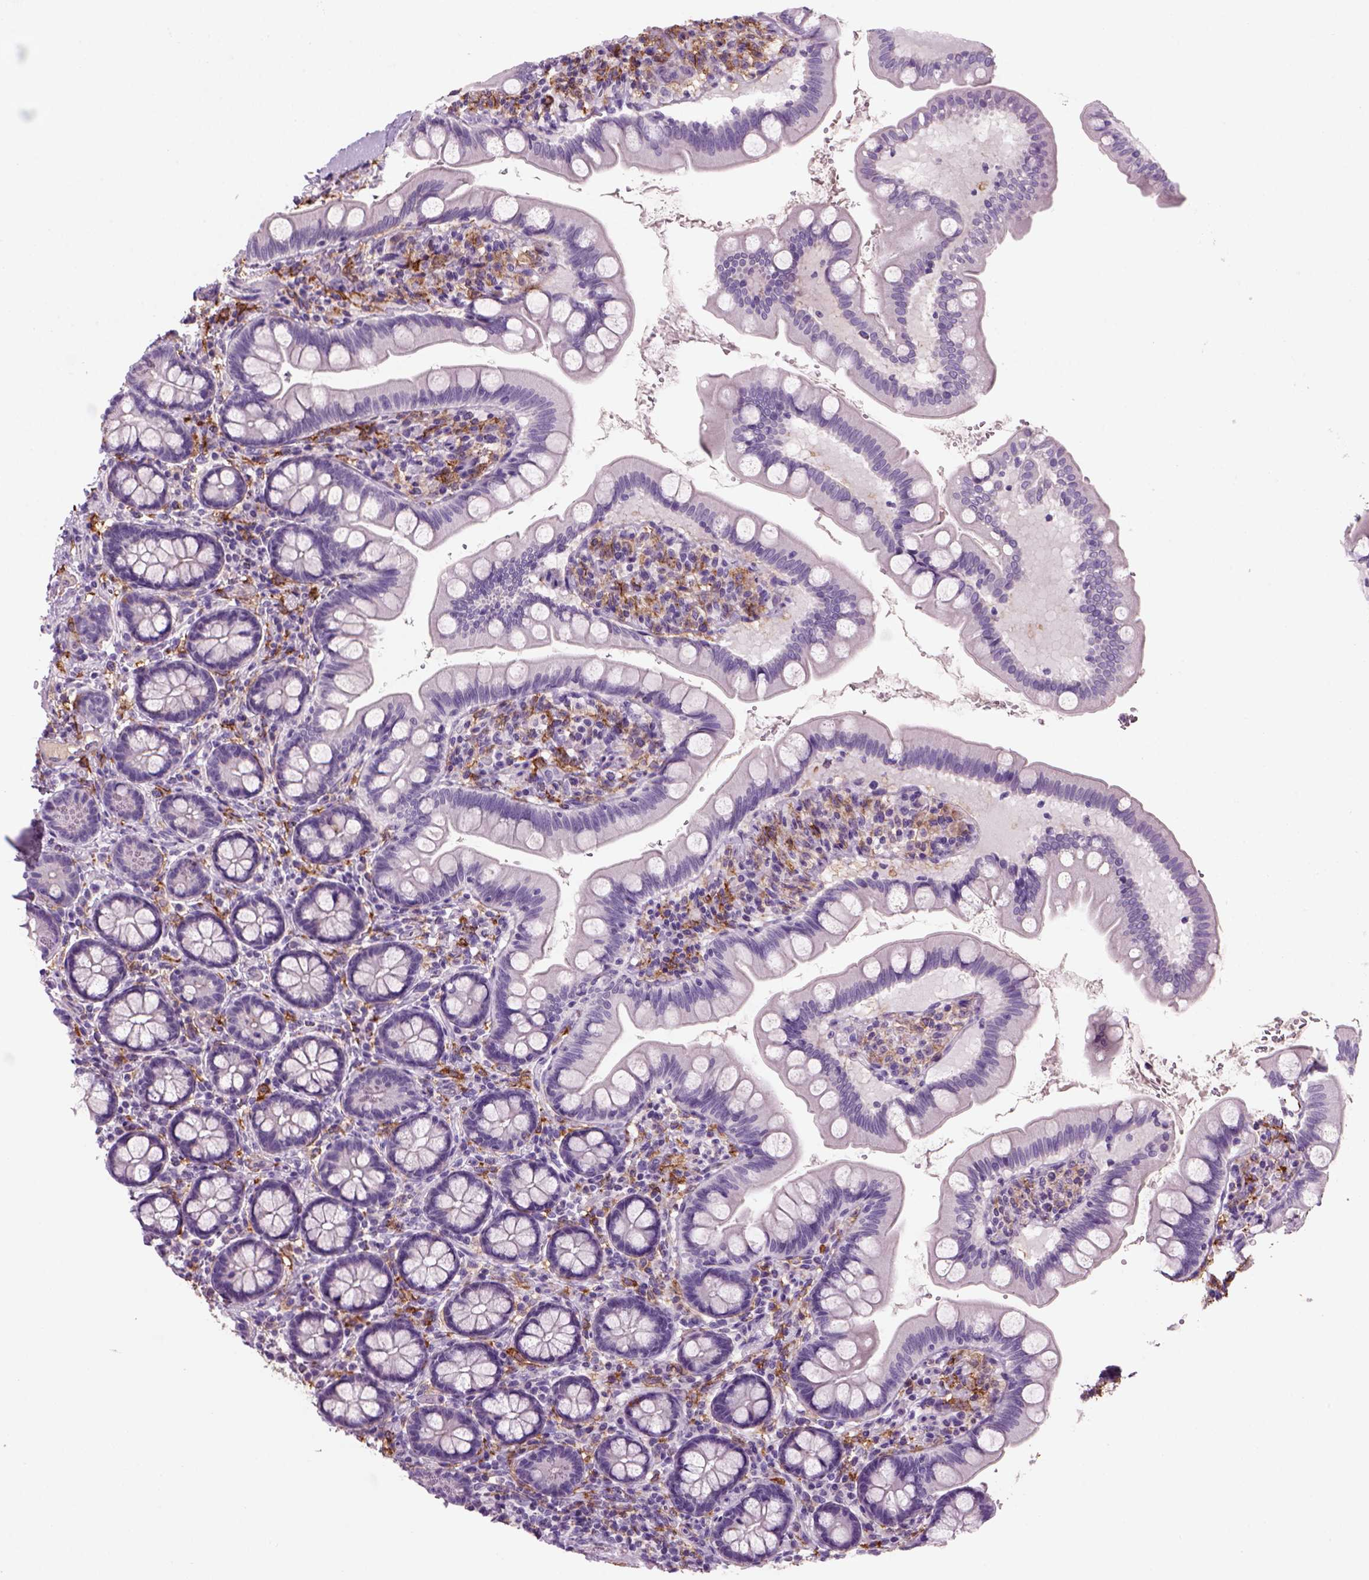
{"staining": {"intensity": "negative", "quantity": "none", "location": "none"}, "tissue": "small intestine", "cell_type": "Glandular cells", "image_type": "normal", "snomed": [{"axis": "morphology", "description": "Normal tissue, NOS"}, {"axis": "topography", "description": "Small intestine"}], "caption": "Immunohistochemical staining of normal small intestine shows no significant expression in glandular cells.", "gene": "CD14", "patient": {"sex": "female", "age": 56}}